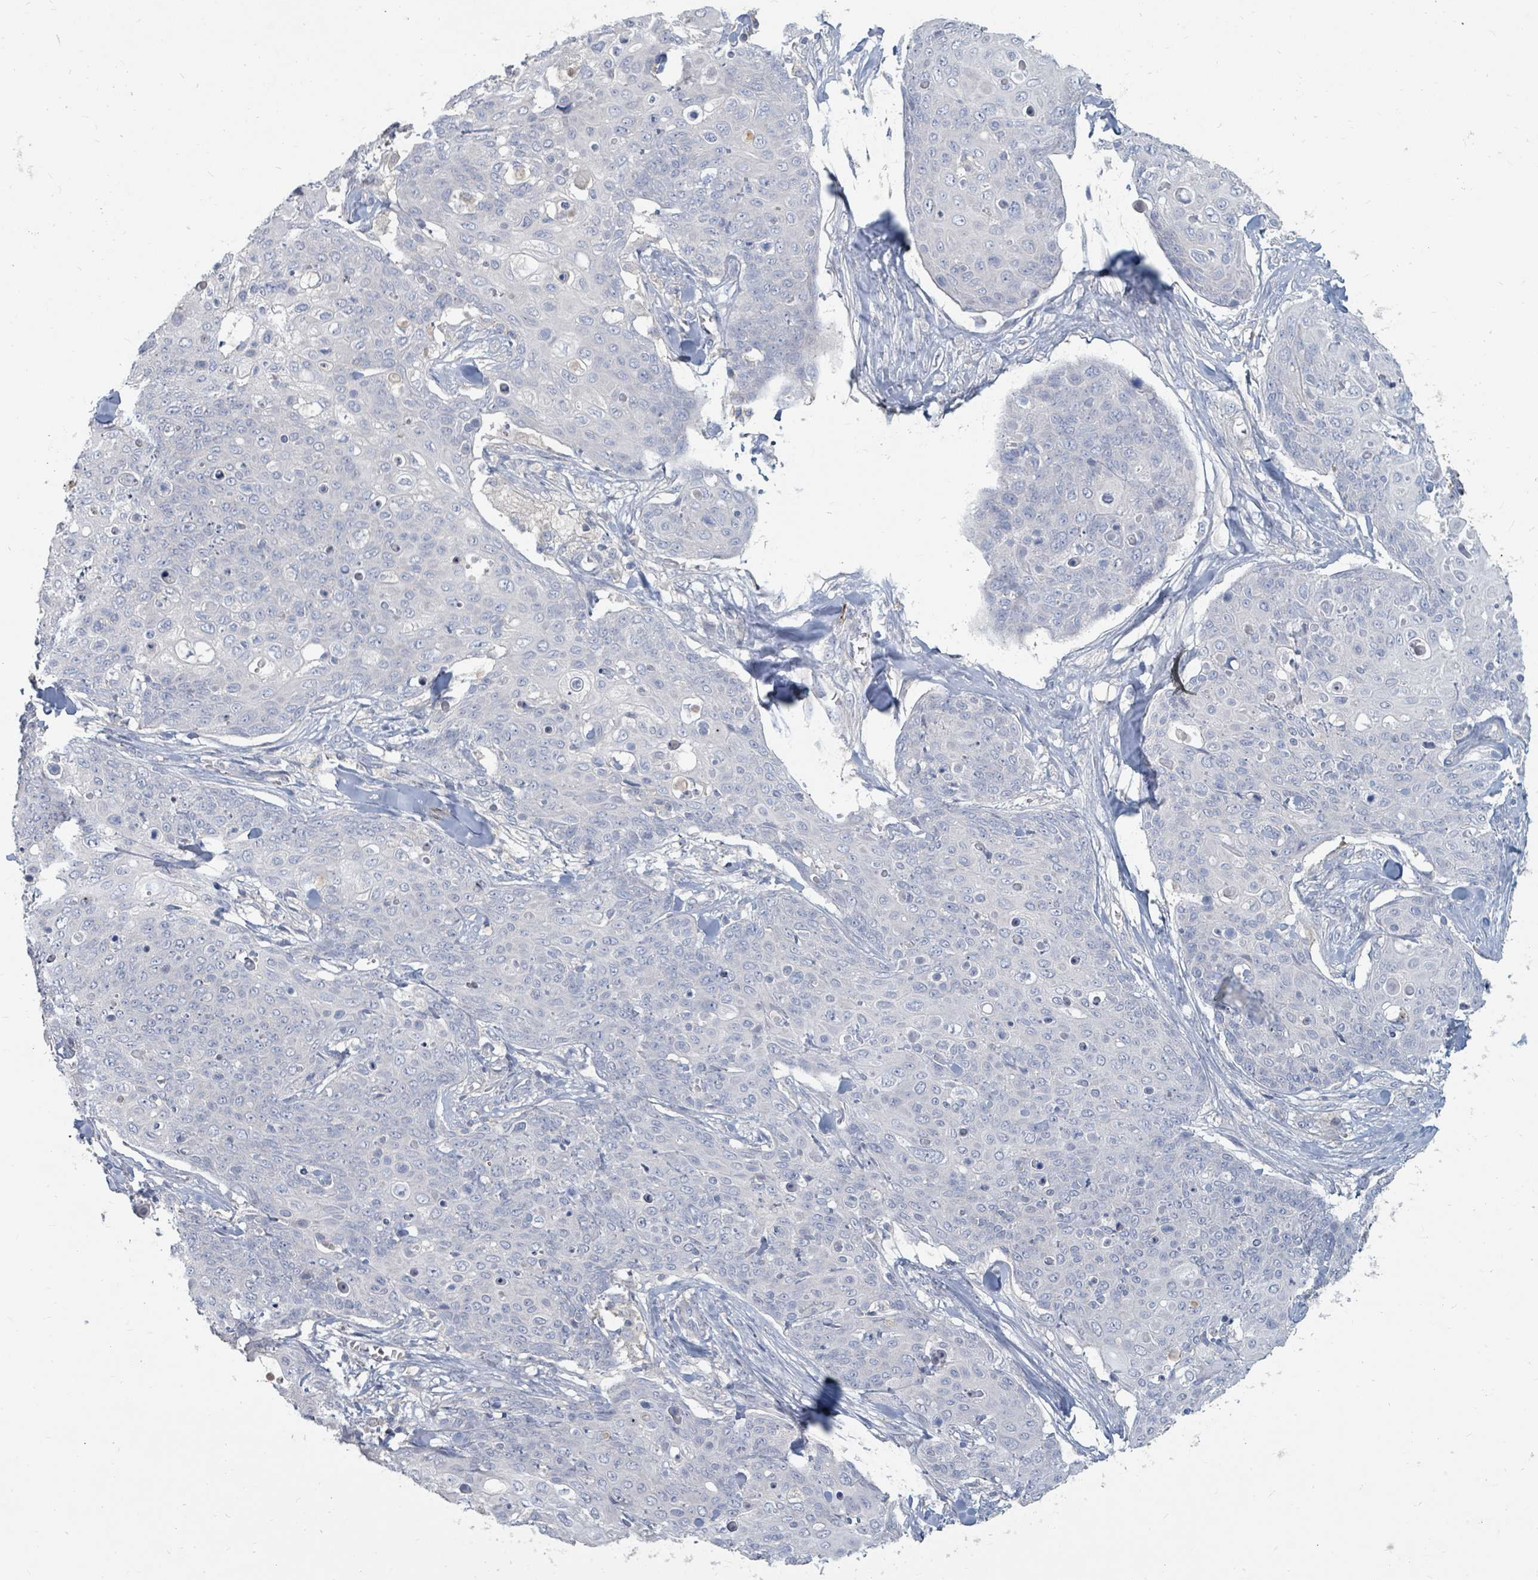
{"staining": {"intensity": "negative", "quantity": "none", "location": "none"}, "tissue": "skin cancer", "cell_type": "Tumor cells", "image_type": "cancer", "snomed": [{"axis": "morphology", "description": "Squamous cell carcinoma, NOS"}, {"axis": "topography", "description": "Skin"}, {"axis": "topography", "description": "Vulva"}], "caption": "Histopathology image shows no protein staining in tumor cells of skin squamous cell carcinoma tissue. (Stains: DAB IHC with hematoxylin counter stain, Microscopy: brightfield microscopy at high magnification).", "gene": "ARGFX", "patient": {"sex": "female", "age": 85}}